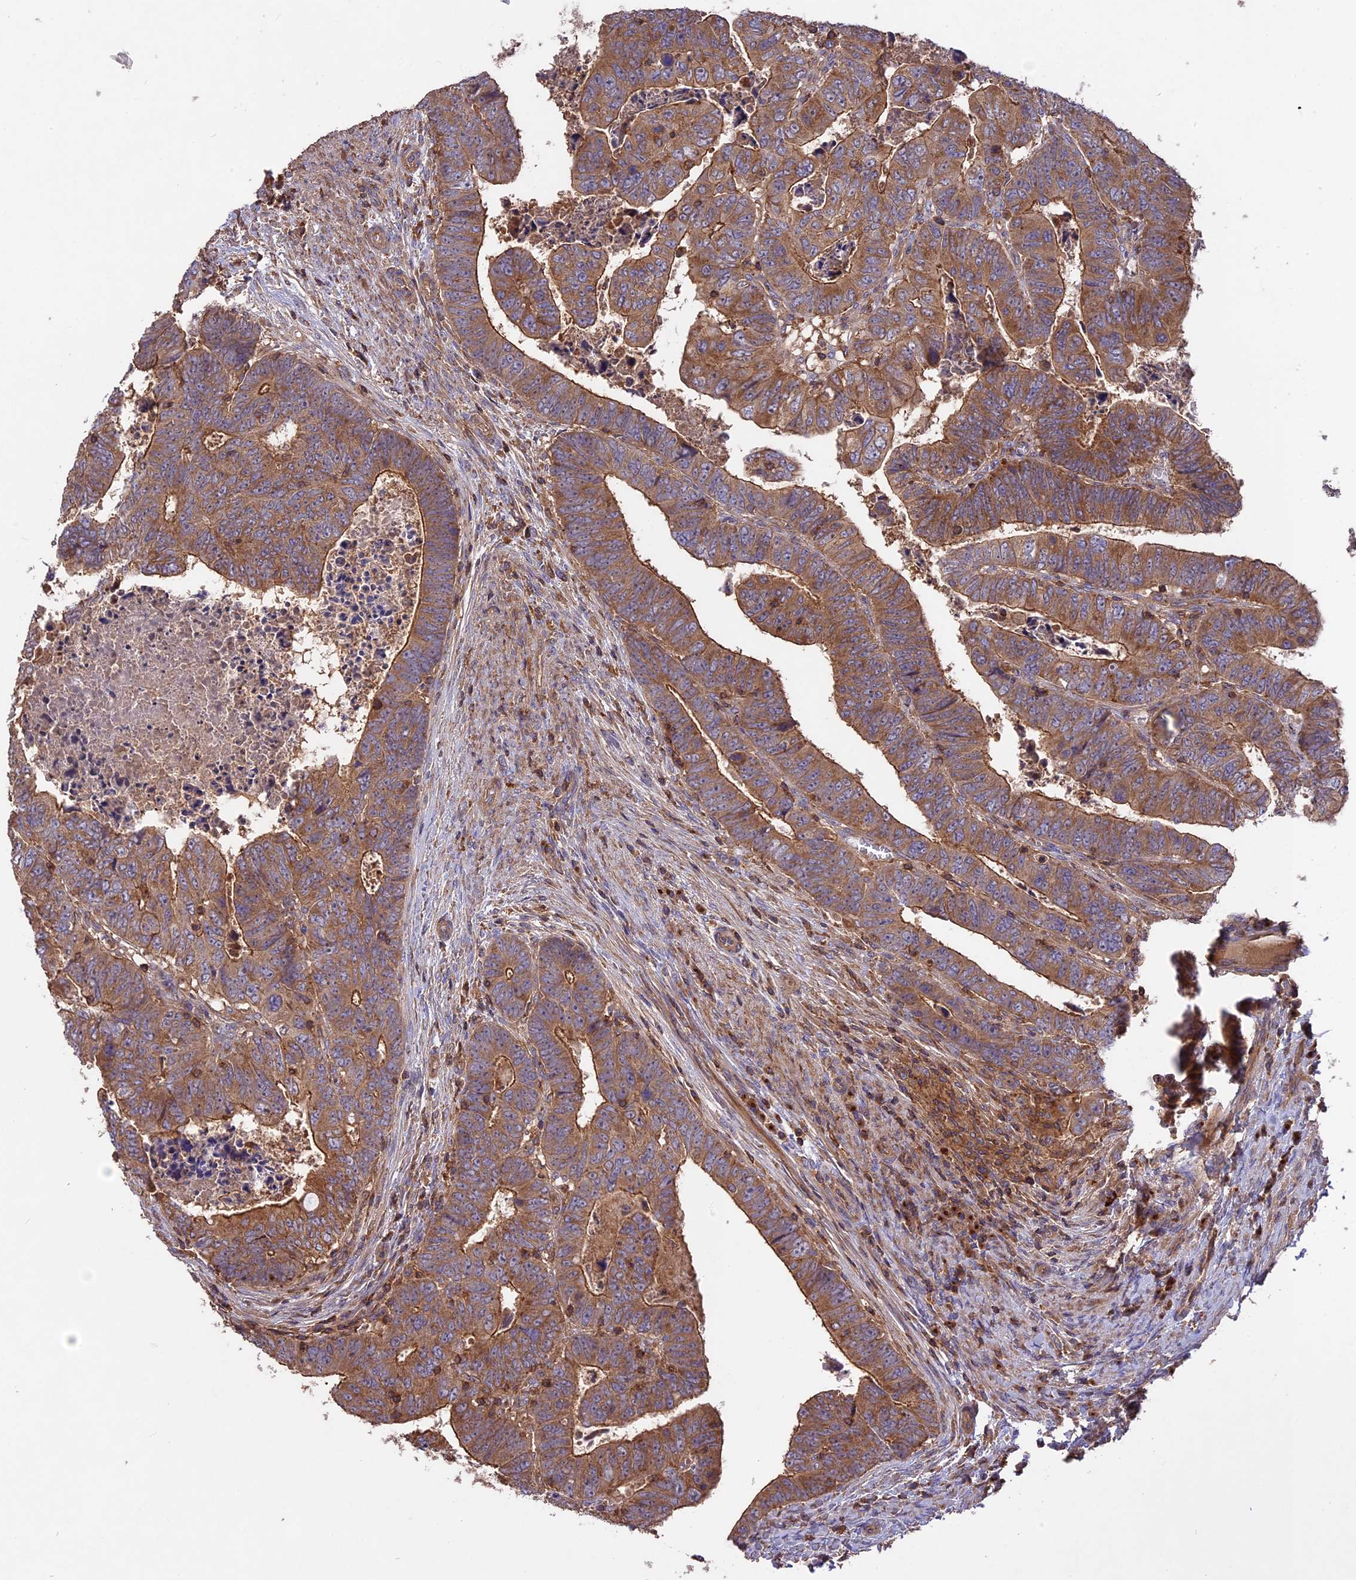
{"staining": {"intensity": "moderate", "quantity": ">75%", "location": "cytoplasmic/membranous"}, "tissue": "colorectal cancer", "cell_type": "Tumor cells", "image_type": "cancer", "snomed": [{"axis": "morphology", "description": "Normal tissue, NOS"}, {"axis": "morphology", "description": "Adenocarcinoma, NOS"}, {"axis": "topography", "description": "Rectum"}], "caption": "Immunohistochemistry (IHC) photomicrograph of human adenocarcinoma (colorectal) stained for a protein (brown), which reveals medium levels of moderate cytoplasmic/membranous positivity in approximately >75% of tumor cells.", "gene": "NUDT8", "patient": {"sex": "female", "age": 65}}